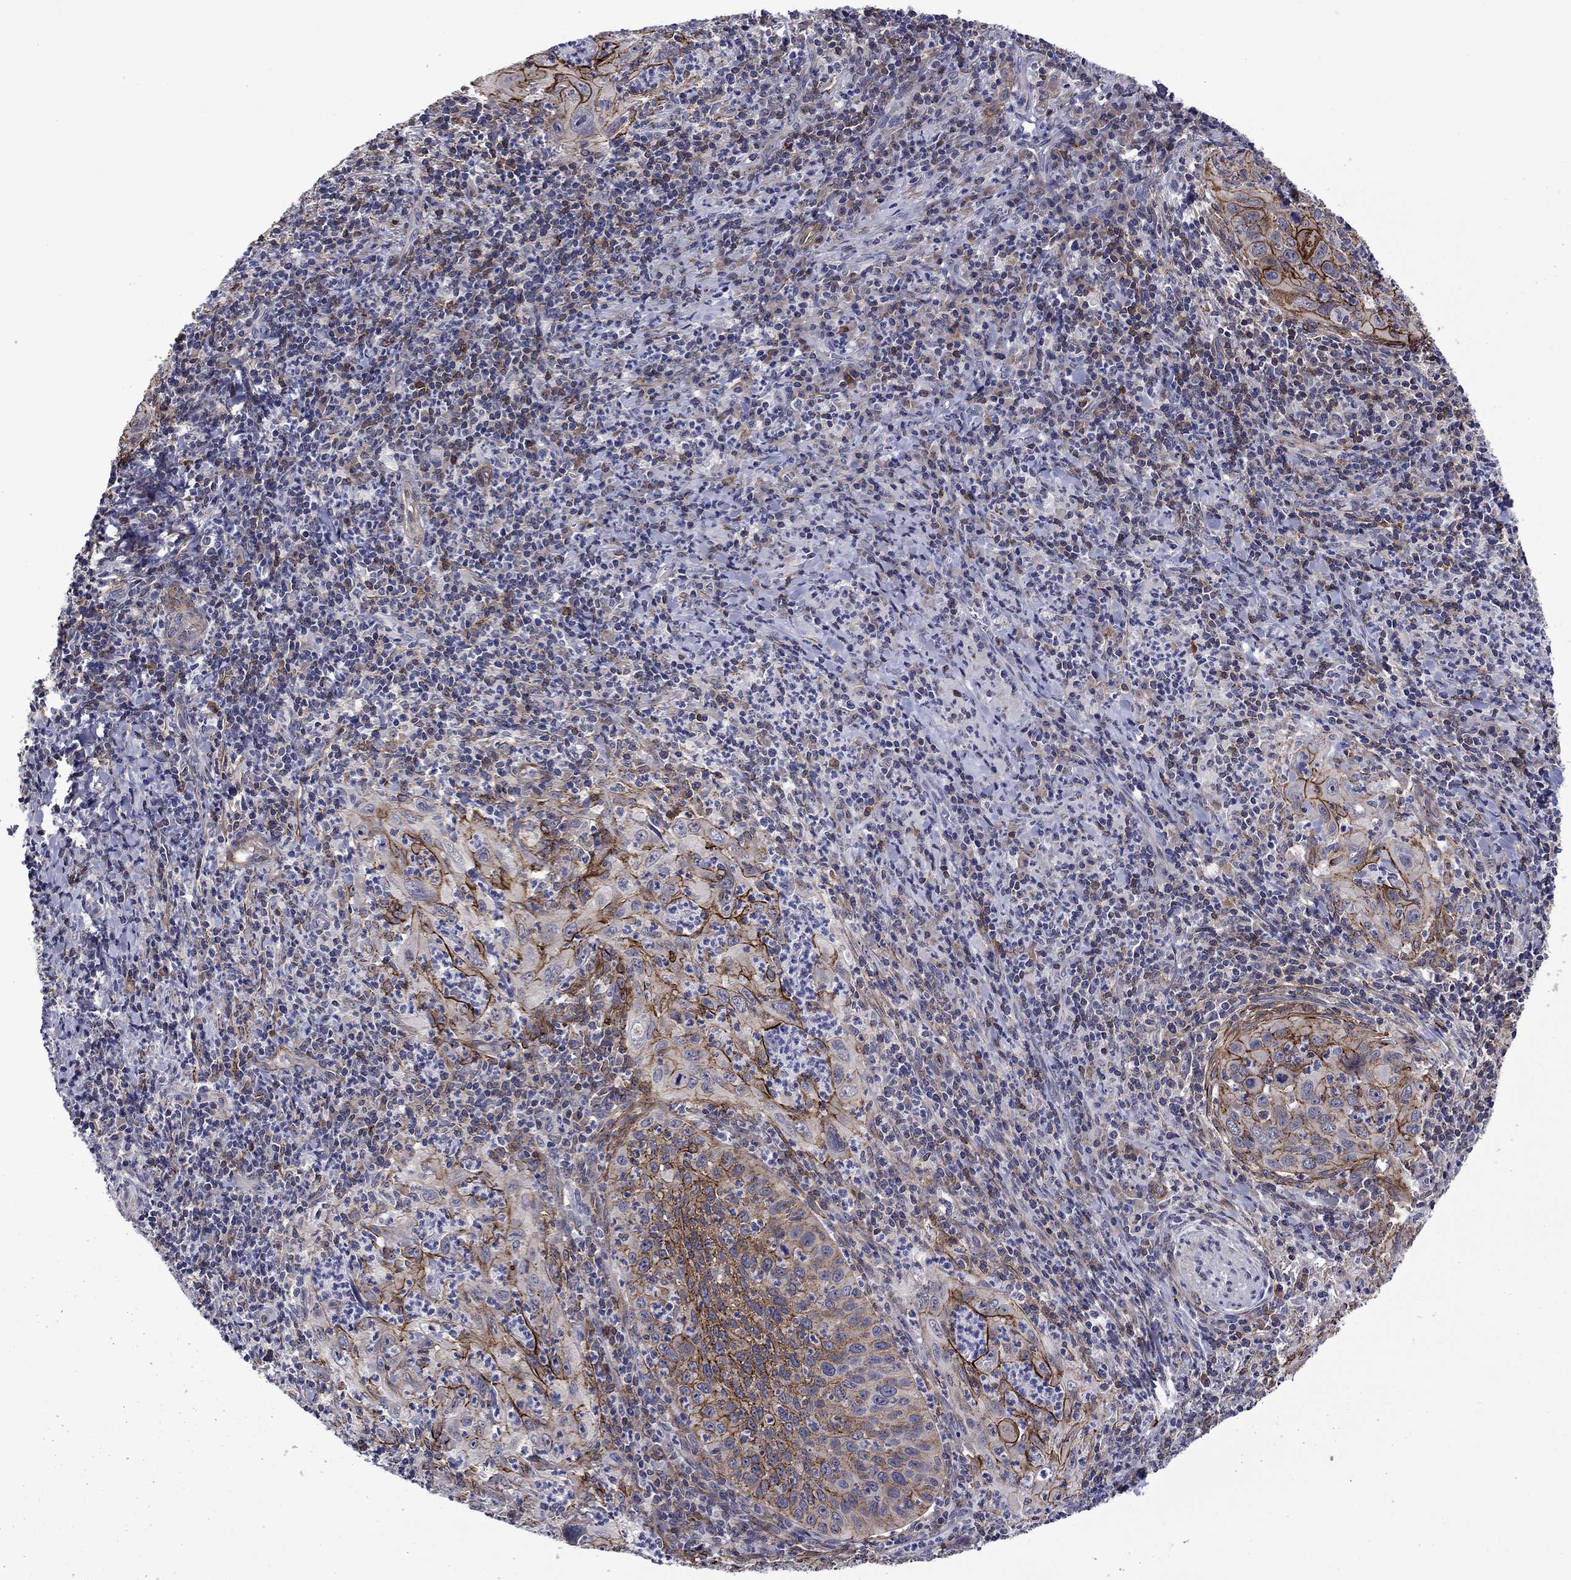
{"staining": {"intensity": "strong", "quantity": "25%-75%", "location": "cytoplasmic/membranous"}, "tissue": "cervical cancer", "cell_type": "Tumor cells", "image_type": "cancer", "snomed": [{"axis": "morphology", "description": "Squamous cell carcinoma, NOS"}, {"axis": "topography", "description": "Cervix"}], "caption": "IHC micrograph of neoplastic tissue: cervical cancer (squamous cell carcinoma) stained using immunohistochemistry displays high levels of strong protein expression localized specifically in the cytoplasmic/membranous of tumor cells, appearing as a cytoplasmic/membranous brown color.", "gene": "LMO7", "patient": {"sex": "female", "age": 26}}